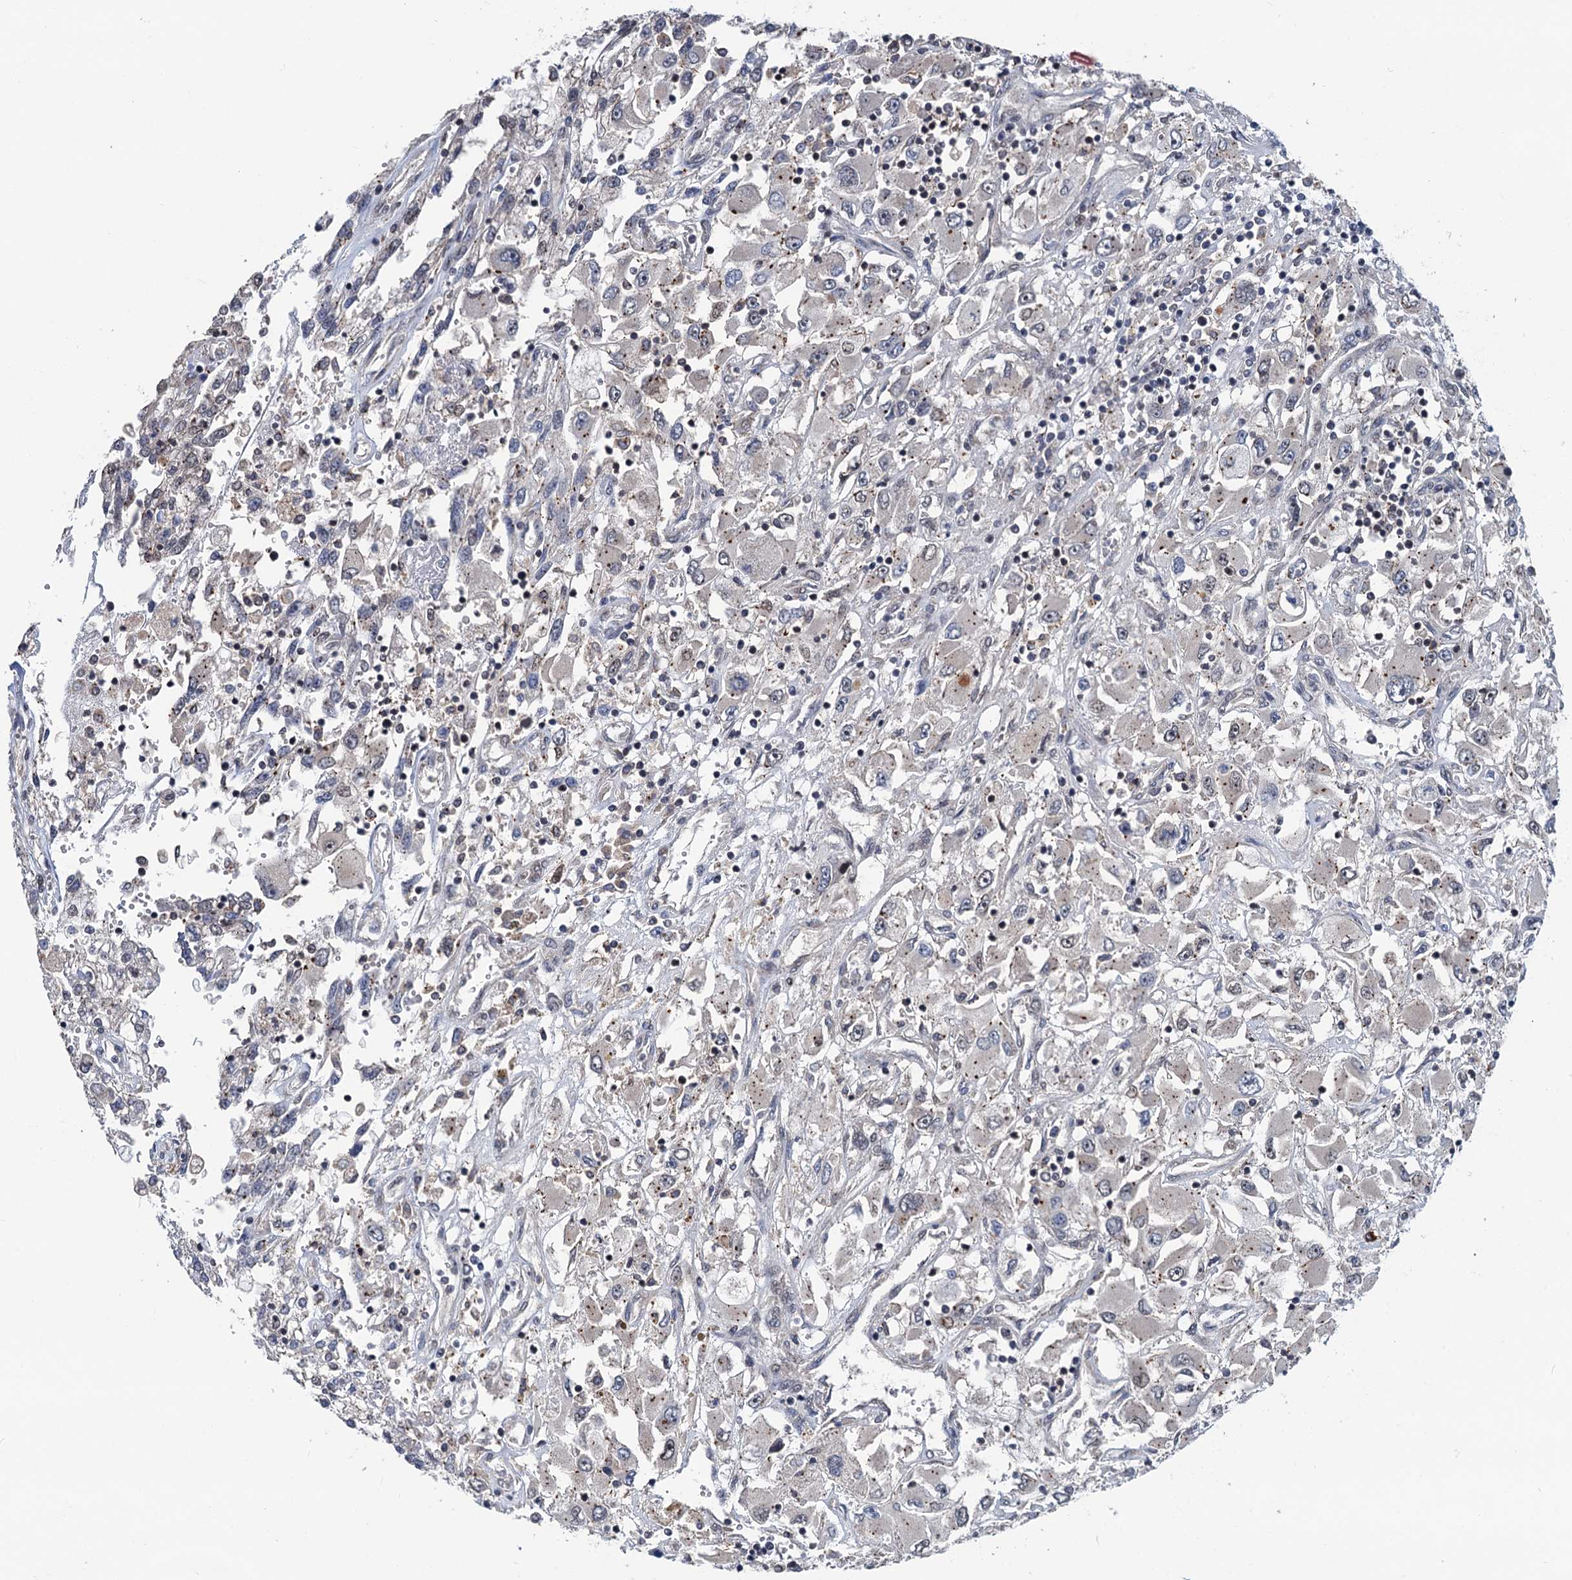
{"staining": {"intensity": "negative", "quantity": "none", "location": "none"}, "tissue": "renal cancer", "cell_type": "Tumor cells", "image_type": "cancer", "snomed": [{"axis": "morphology", "description": "Adenocarcinoma, NOS"}, {"axis": "topography", "description": "Kidney"}], "caption": "This is an IHC micrograph of renal adenocarcinoma. There is no expression in tumor cells.", "gene": "RASSF4", "patient": {"sex": "female", "age": 52}}